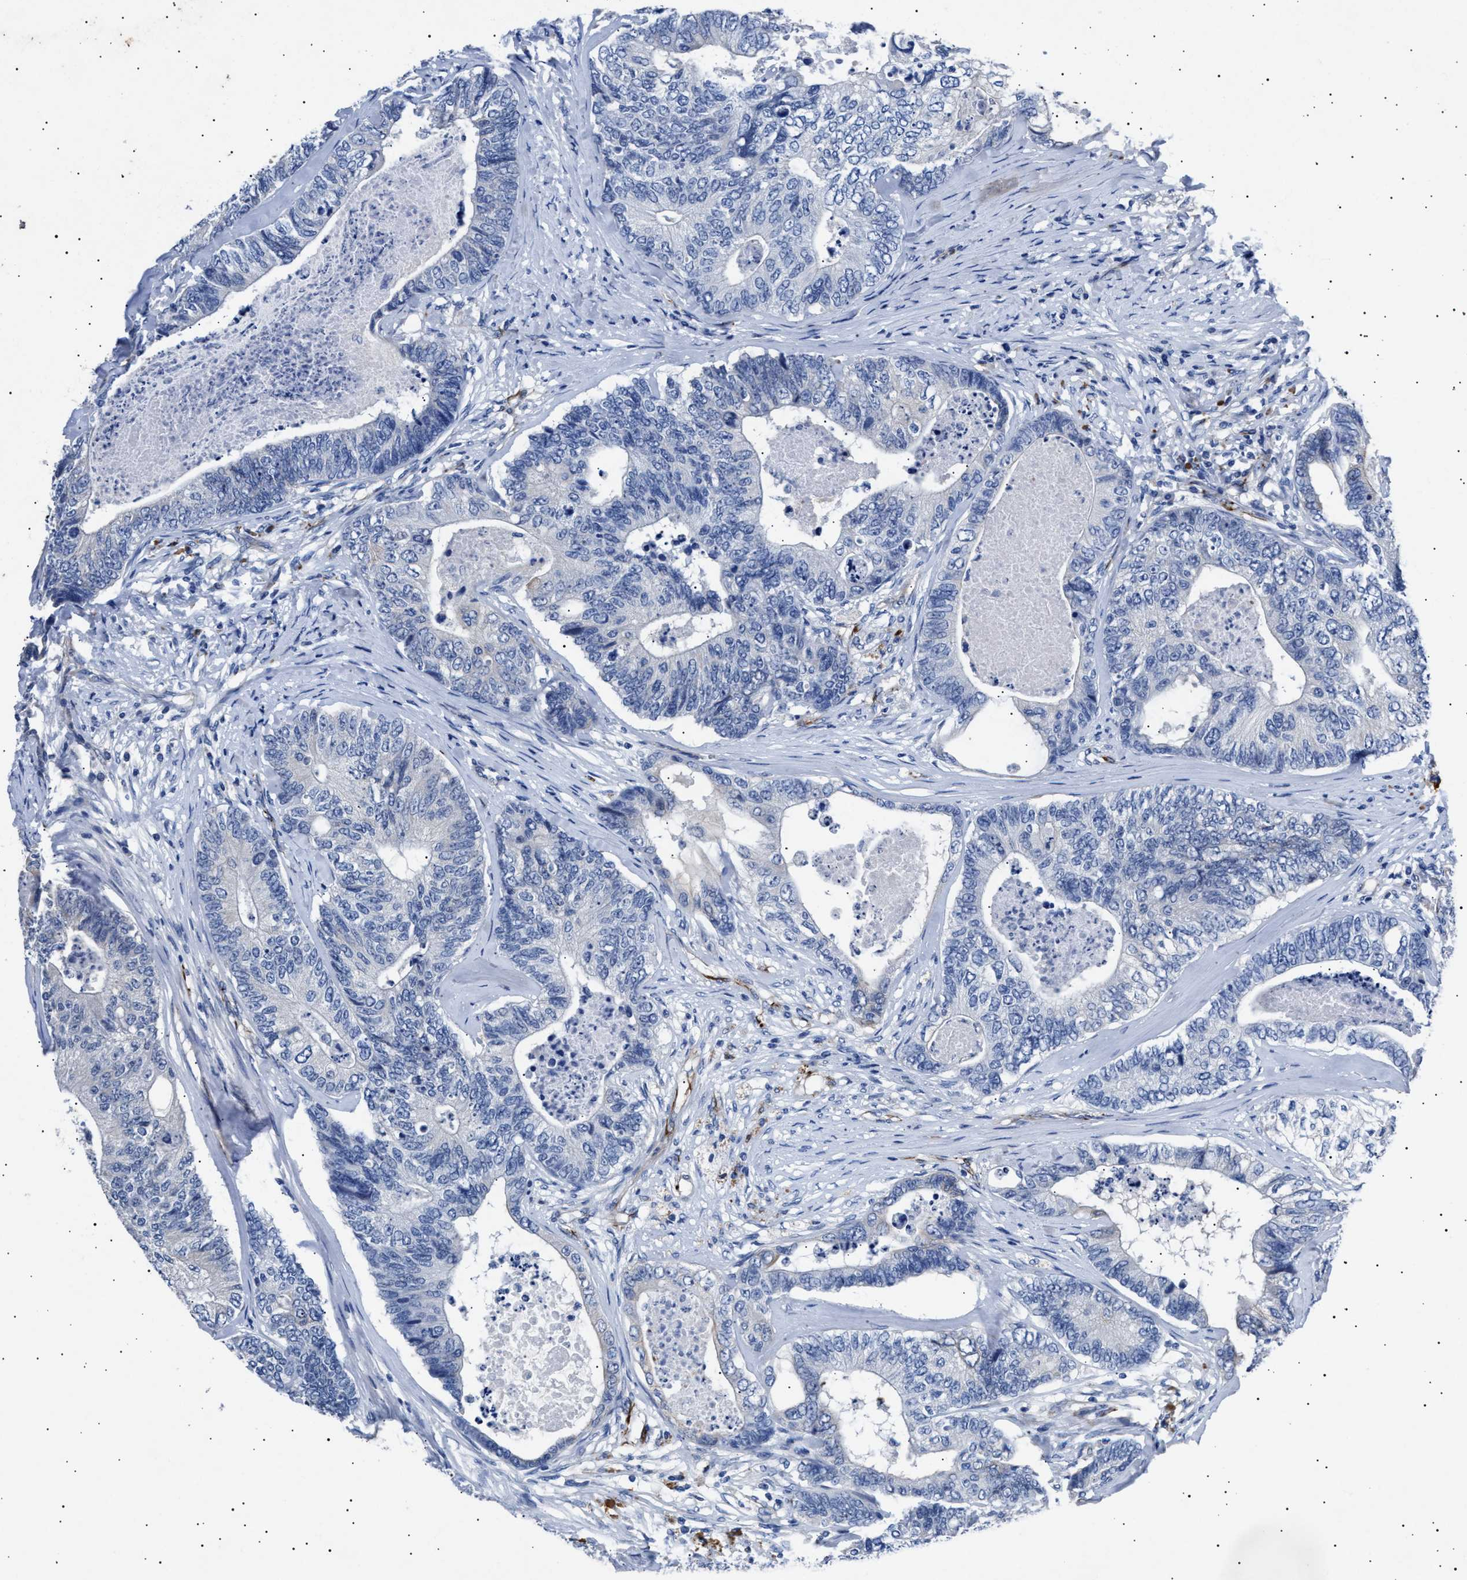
{"staining": {"intensity": "negative", "quantity": "none", "location": "none"}, "tissue": "colorectal cancer", "cell_type": "Tumor cells", "image_type": "cancer", "snomed": [{"axis": "morphology", "description": "Adenocarcinoma, NOS"}, {"axis": "topography", "description": "Colon"}], "caption": "Protein analysis of colorectal cancer reveals no significant staining in tumor cells.", "gene": "OLFML2A", "patient": {"sex": "female", "age": 67}}